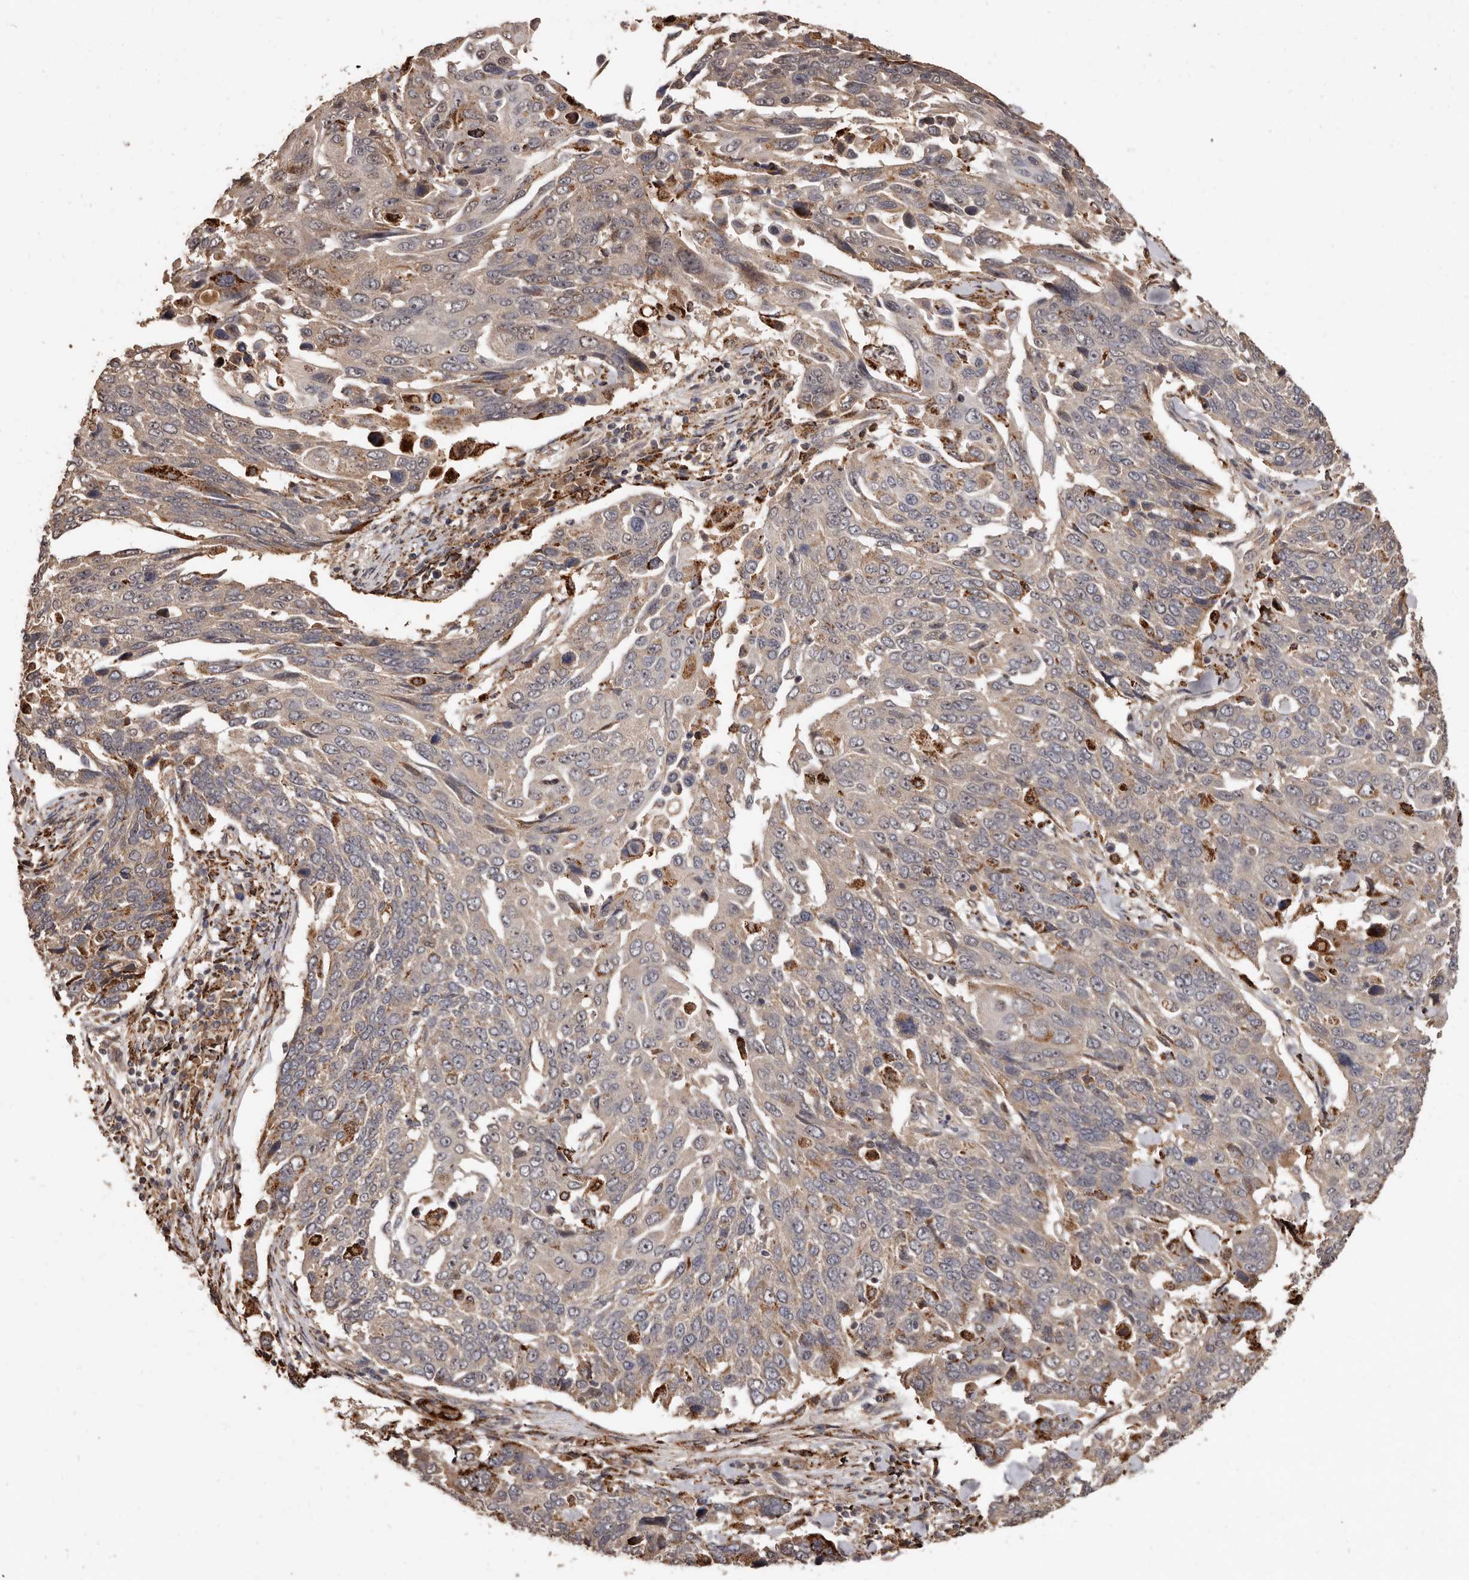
{"staining": {"intensity": "moderate", "quantity": "<25%", "location": "cytoplasmic/membranous"}, "tissue": "lung cancer", "cell_type": "Tumor cells", "image_type": "cancer", "snomed": [{"axis": "morphology", "description": "Squamous cell carcinoma, NOS"}, {"axis": "topography", "description": "Lung"}], "caption": "Protein analysis of squamous cell carcinoma (lung) tissue displays moderate cytoplasmic/membranous expression in about <25% of tumor cells. Ihc stains the protein of interest in brown and the nuclei are stained blue.", "gene": "AKAP7", "patient": {"sex": "male", "age": 66}}